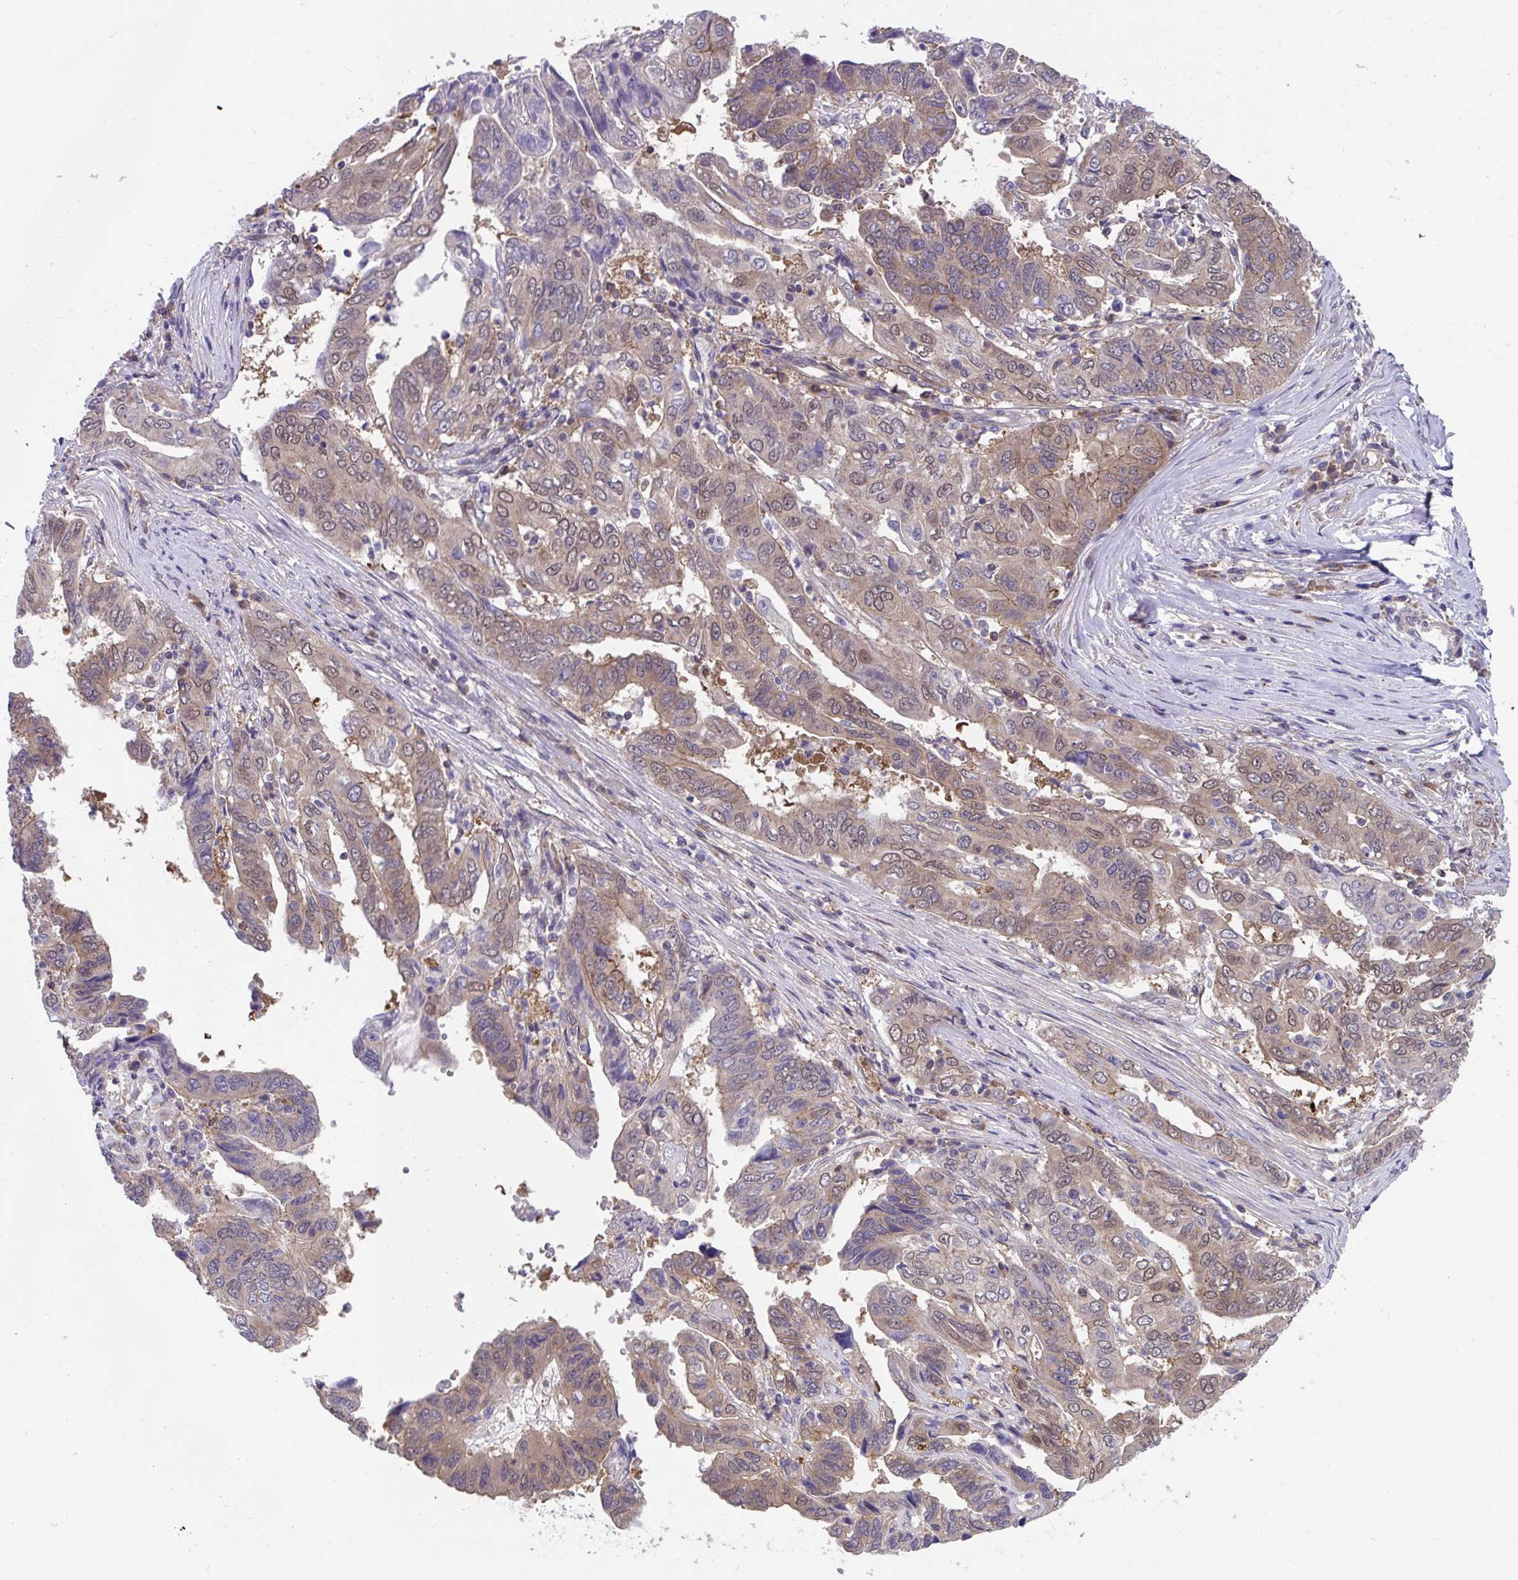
{"staining": {"intensity": "weak", "quantity": ">75%", "location": "cytoplasmic/membranous,nuclear"}, "tissue": "ovarian cancer", "cell_type": "Tumor cells", "image_type": "cancer", "snomed": [{"axis": "morphology", "description": "Cystadenocarcinoma, serous, NOS"}, {"axis": "topography", "description": "Ovary"}], "caption": "This histopathology image shows IHC staining of human ovarian serous cystadenocarcinoma, with low weak cytoplasmic/membranous and nuclear positivity in approximately >75% of tumor cells.", "gene": "PCDHB7", "patient": {"sex": "female", "age": 79}}